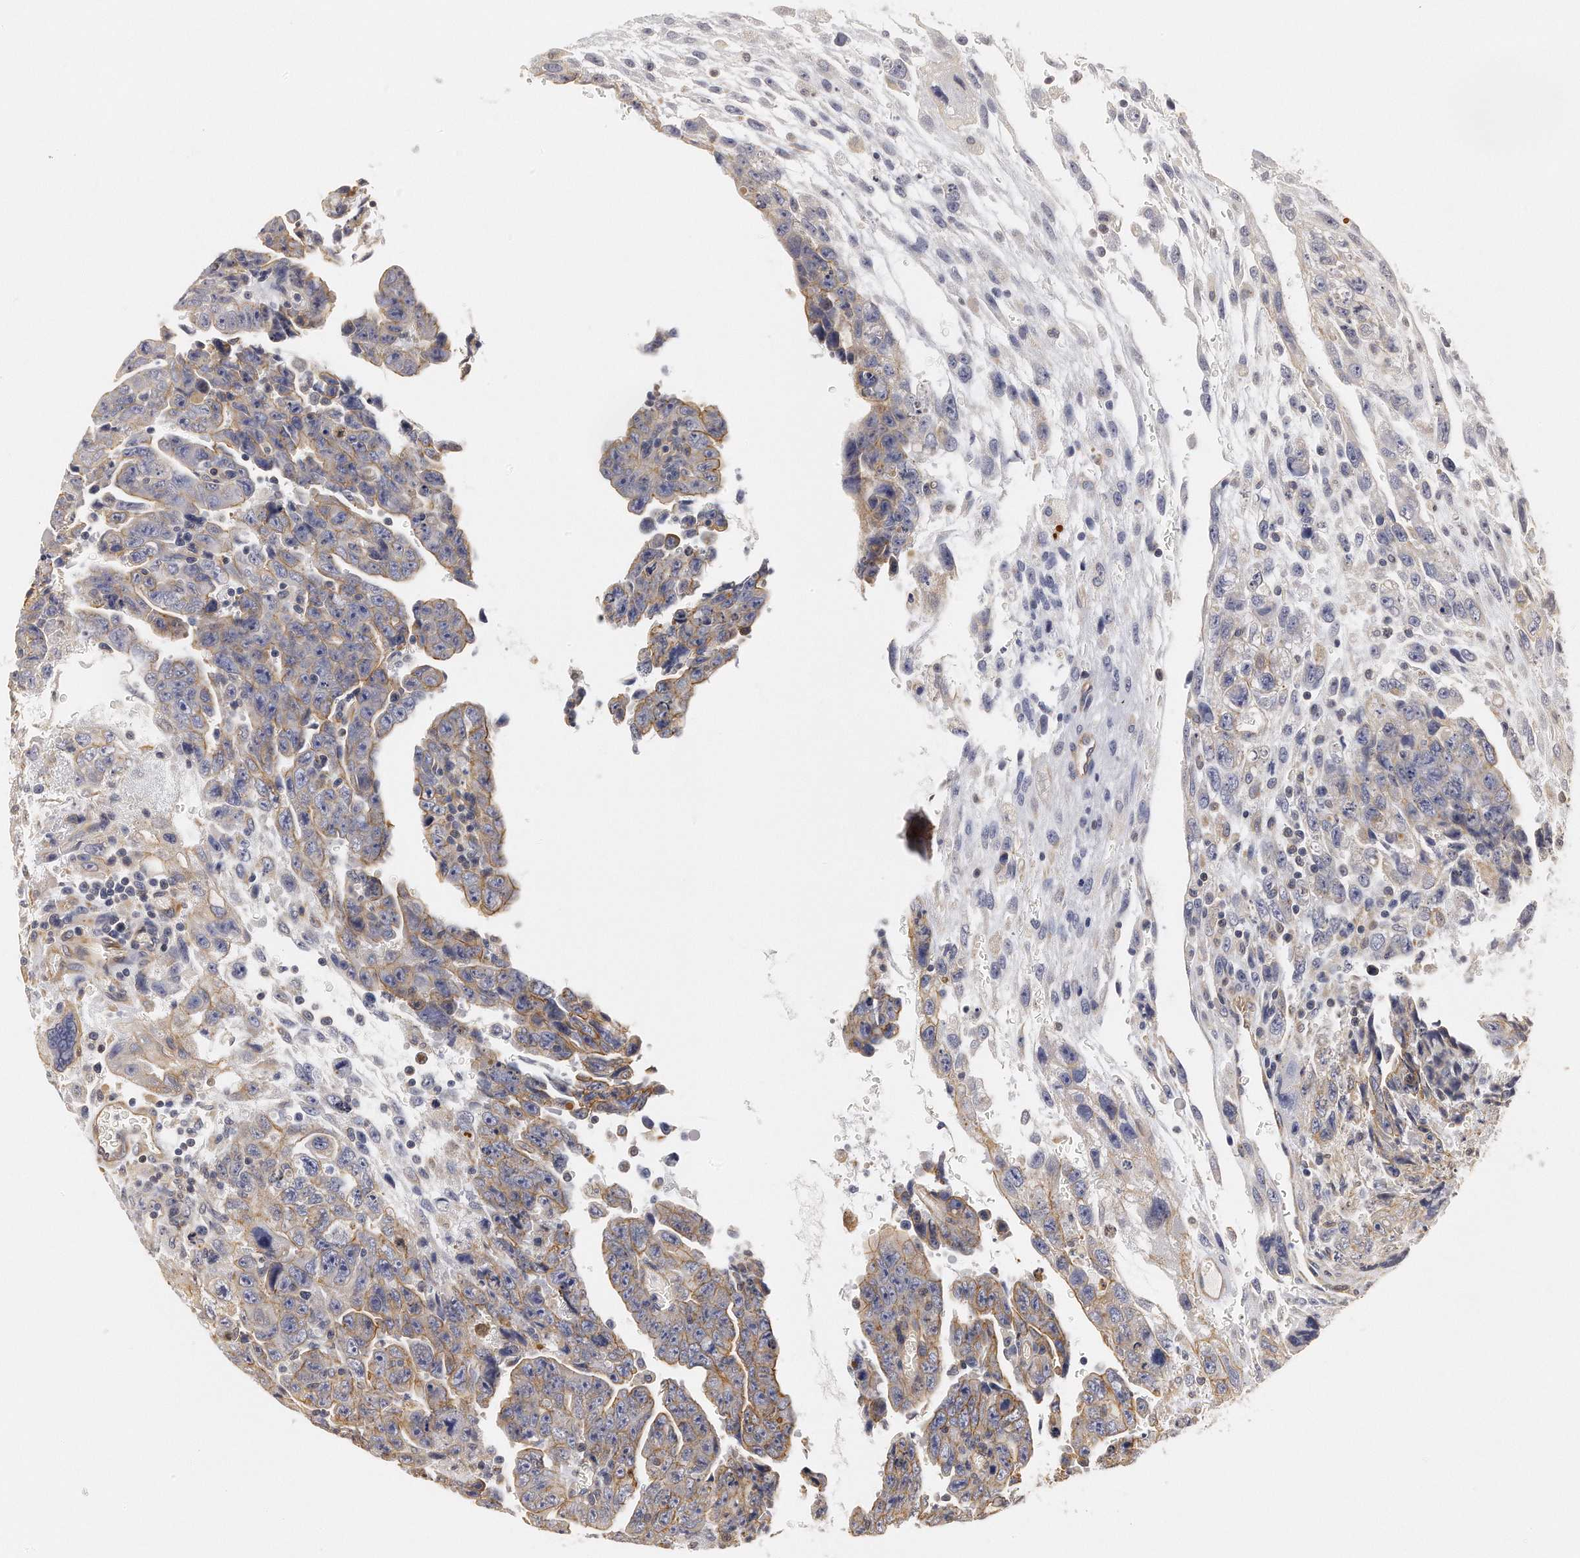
{"staining": {"intensity": "moderate", "quantity": "25%-75%", "location": "cytoplasmic/membranous"}, "tissue": "testis cancer", "cell_type": "Tumor cells", "image_type": "cancer", "snomed": [{"axis": "morphology", "description": "Carcinoma, Embryonal, NOS"}, {"axis": "topography", "description": "Testis"}], "caption": "Testis cancer (embryonal carcinoma) stained with DAB immunohistochemistry (IHC) displays medium levels of moderate cytoplasmic/membranous staining in about 25%-75% of tumor cells.", "gene": "CHST7", "patient": {"sex": "male", "age": 28}}